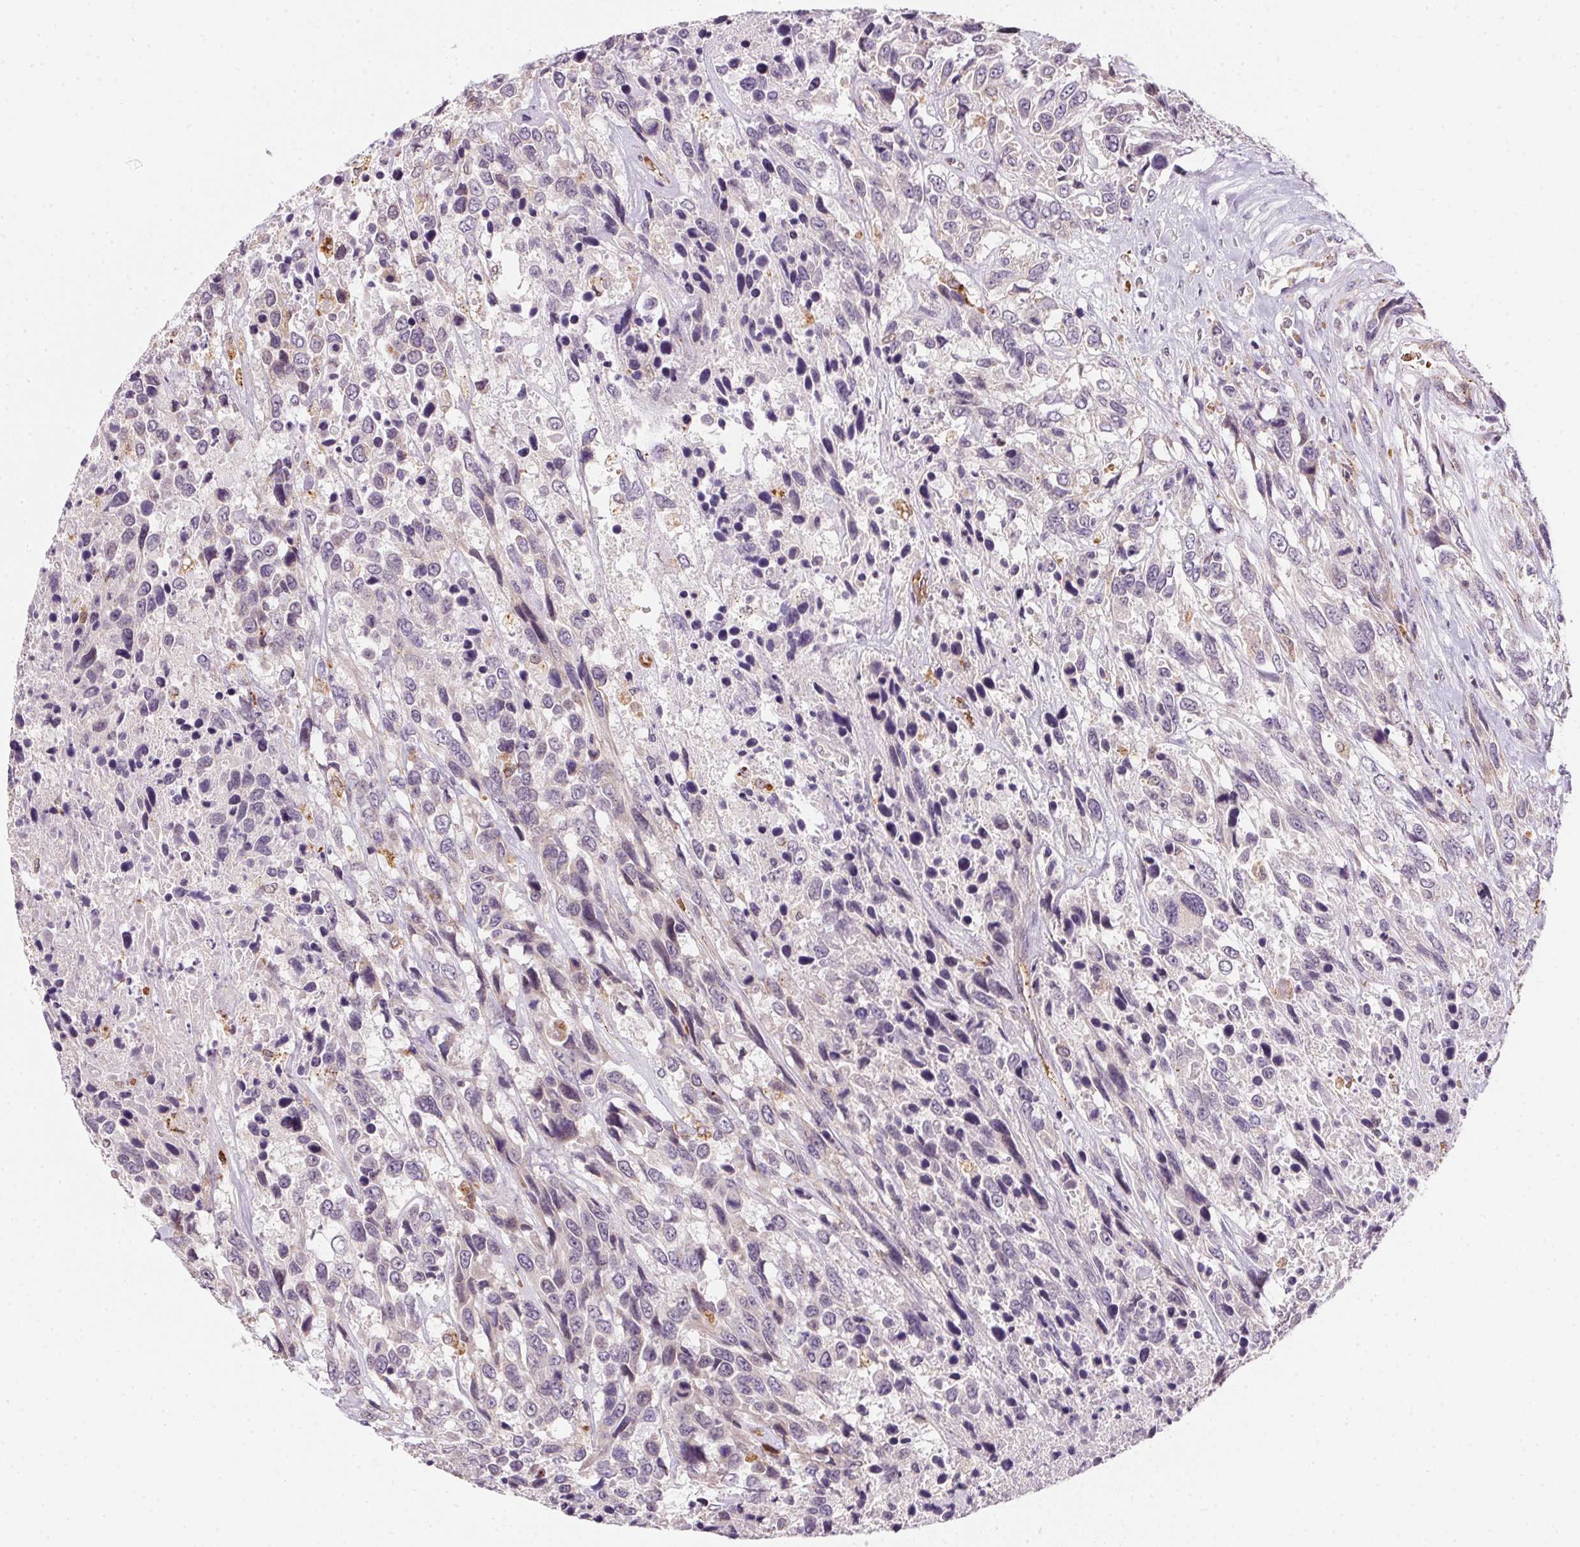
{"staining": {"intensity": "negative", "quantity": "none", "location": "none"}, "tissue": "urothelial cancer", "cell_type": "Tumor cells", "image_type": "cancer", "snomed": [{"axis": "morphology", "description": "Urothelial carcinoma, High grade"}, {"axis": "topography", "description": "Urinary bladder"}], "caption": "An image of human urothelial cancer is negative for staining in tumor cells.", "gene": "METTL13", "patient": {"sex": "female", "age": 70}}